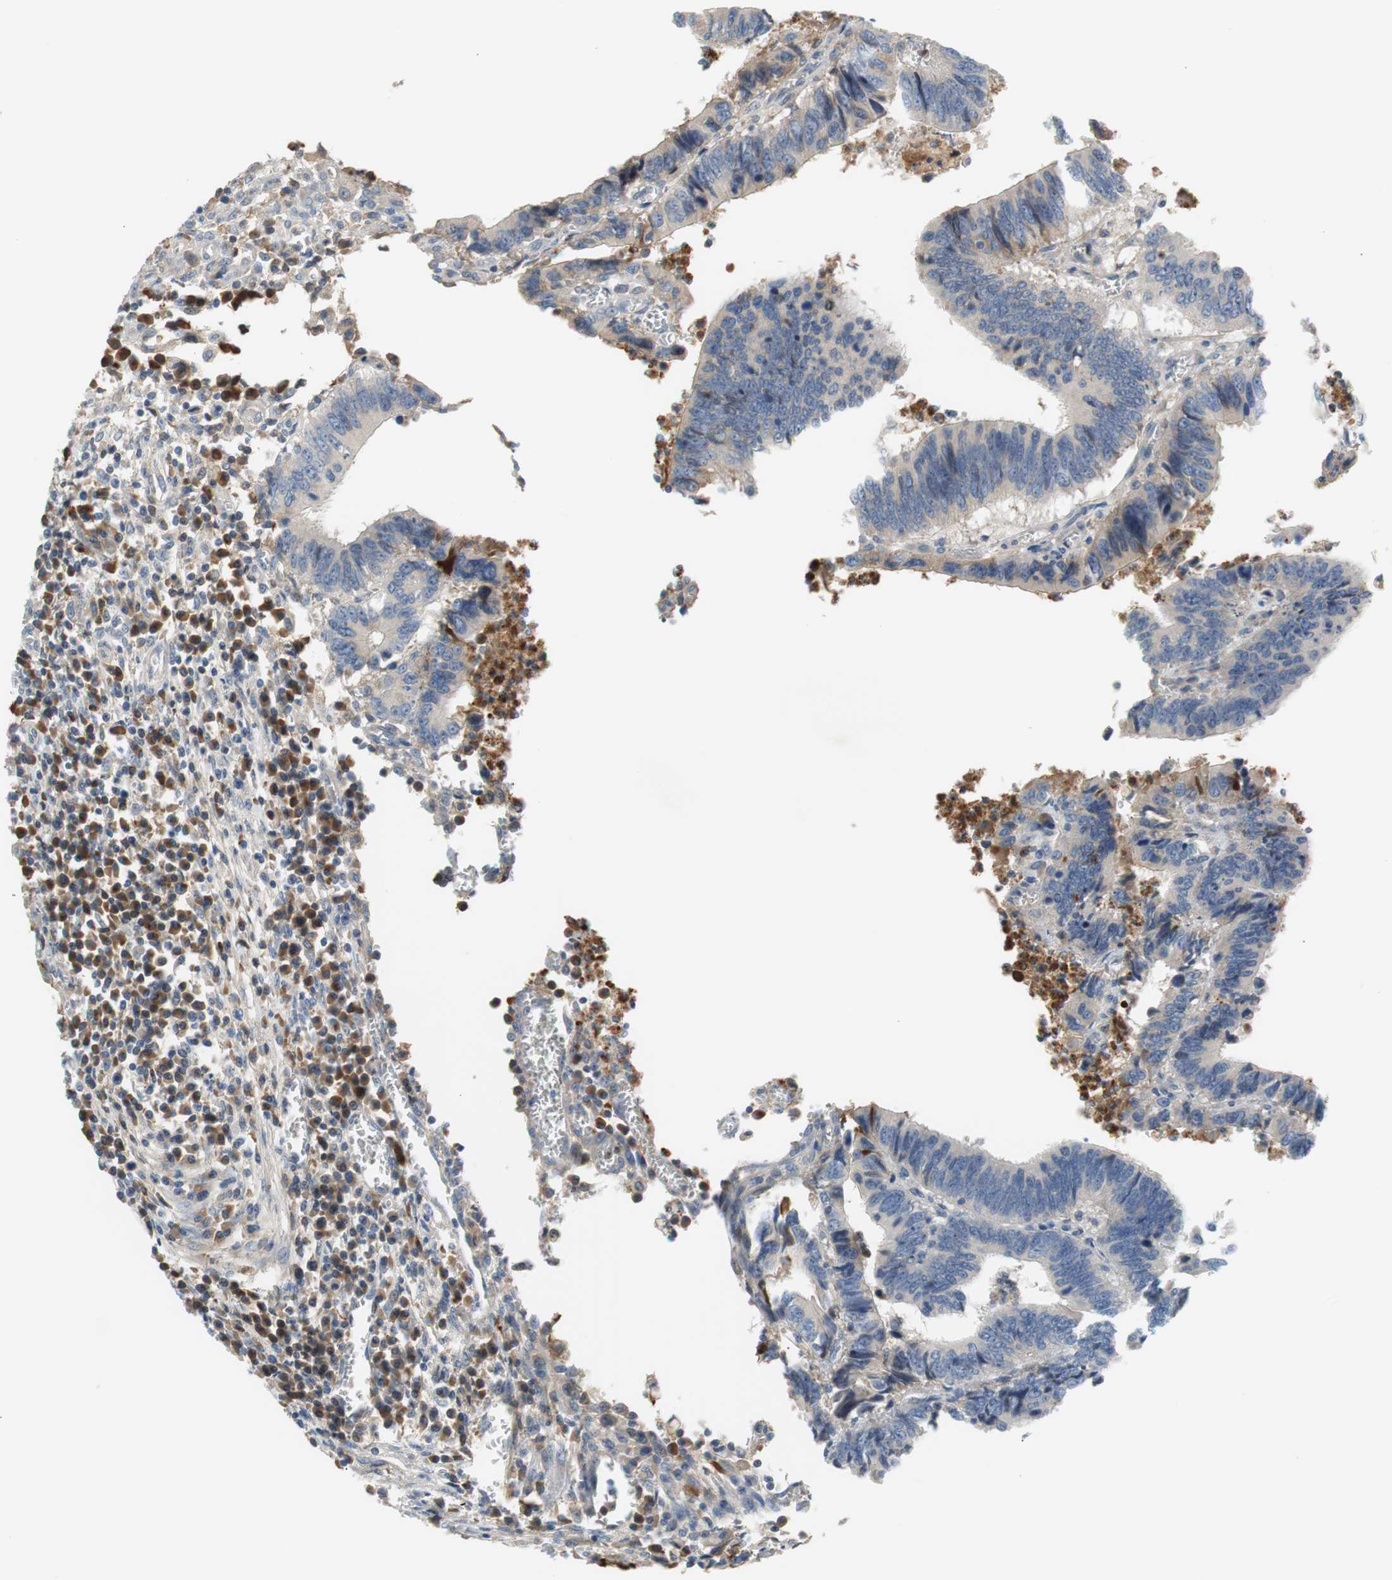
{"staining": {"intensity": "negative", "quantity": "none", "location": "none"}, "tissue": "colorectal cancer", "cell_type": "Tumor cells", "image_type": "cancer", "snomed": [{"axis": "morphology", "description": "Adenocarcinoma, NOS"}, {"axis": "topography", "description": "Colon"}], "caption": "Human colorectal cancer (adenocarcinoma) stained for a protein using IHC displays no positivity in tumor cells.", "gene": "C4A", "patient": {"sex": "male", "age": 72}}